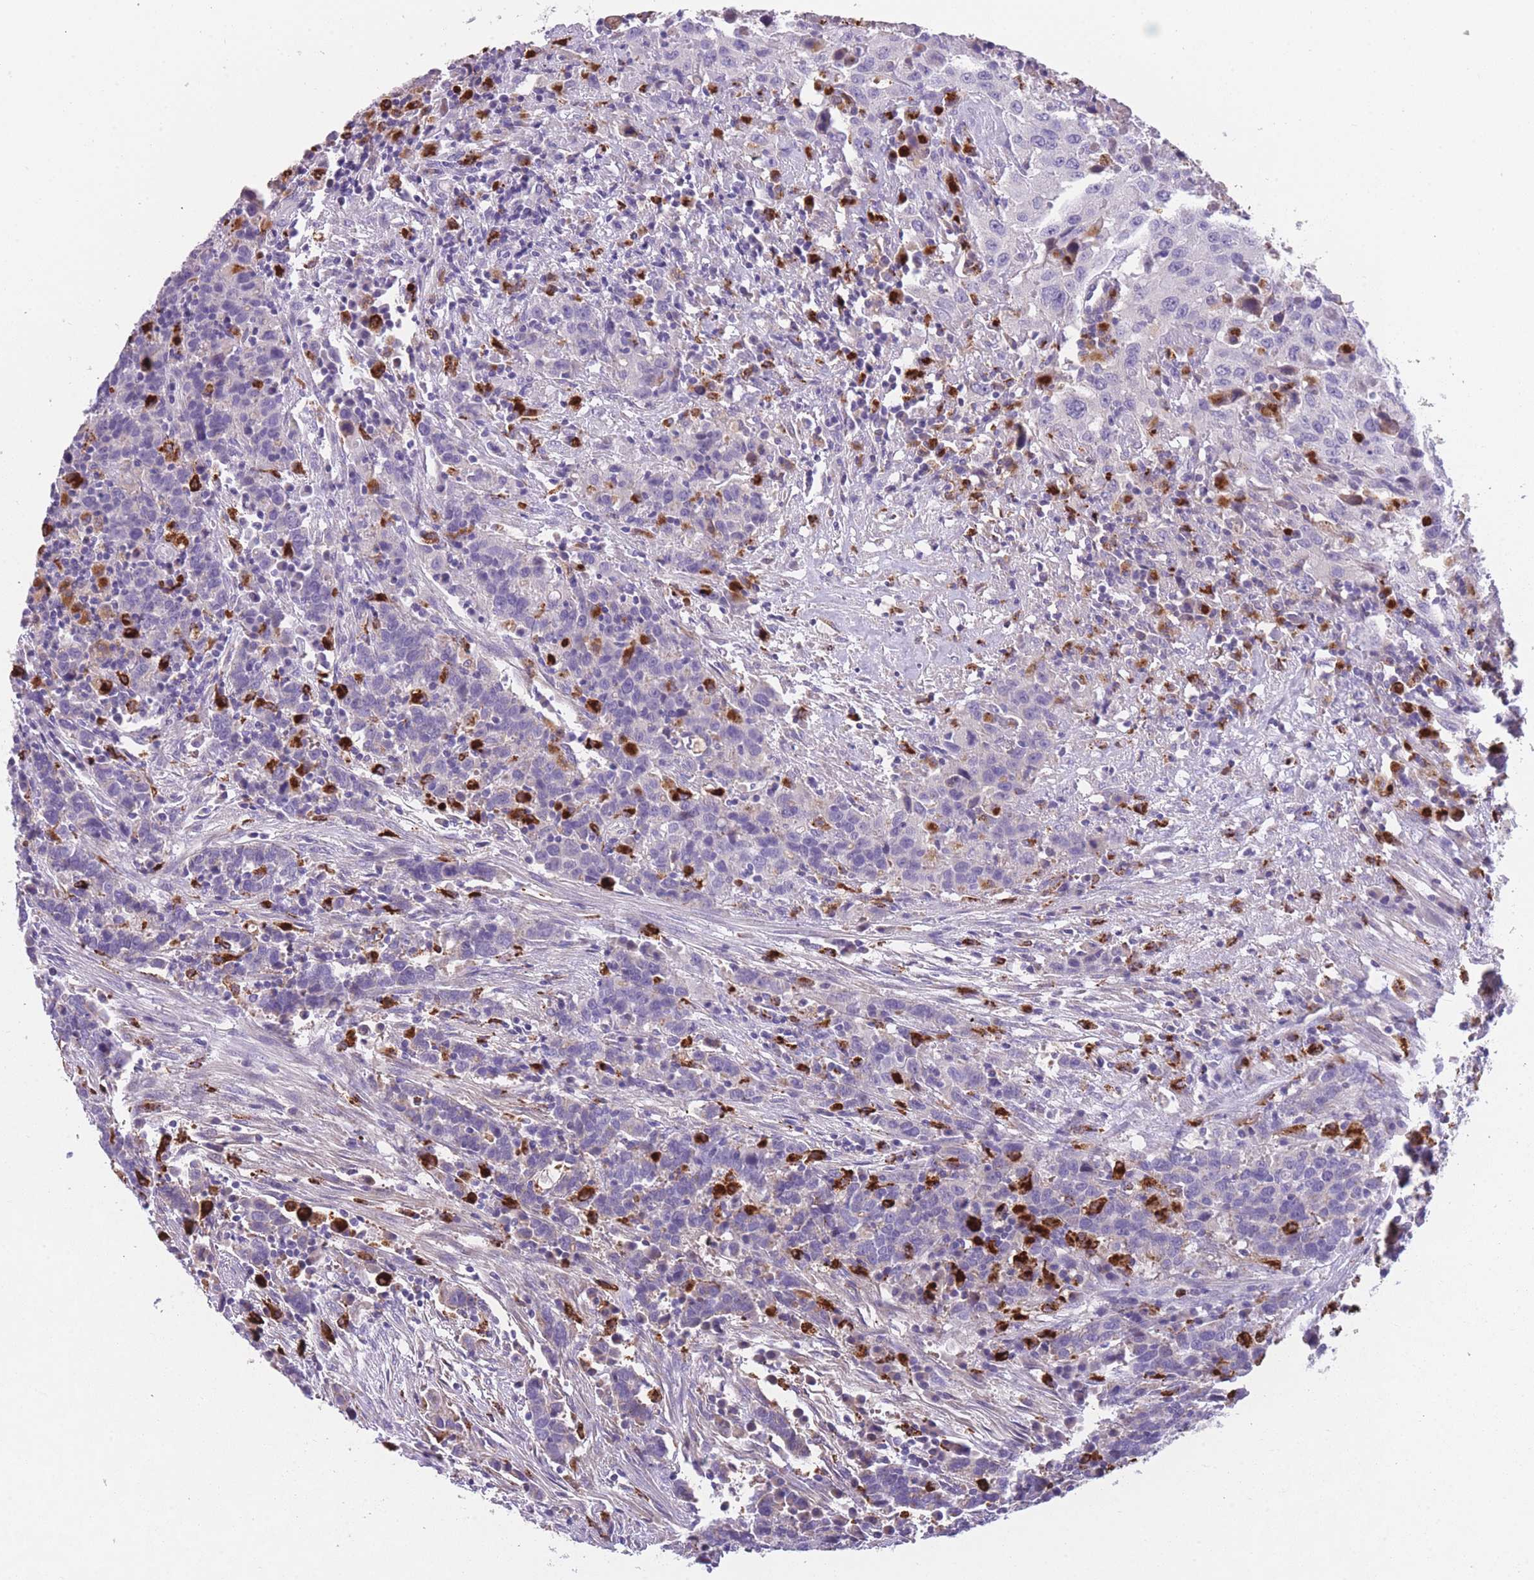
{"staining": {"intensity": "weak", "quantity": "<25%", "location": "cytoplasmic/membranous"}, "tissue": "urothelial cancer", "cell_type": "Tumor cells", "image_type": "cancer", "snomed": [{"axis": "morphology", "description": "Urothelial carcinoma, High grade"}, {"axis": "topography", "description": "Urinary bladder"}], "caption": "This is an immunohistochemistry (IHC) histopathology image of human urothelial carcinoma (high-grade). There is no expression in tumor cells.", "gene": "GNAT1", "patient": {"sex": "male", "age": 61}}